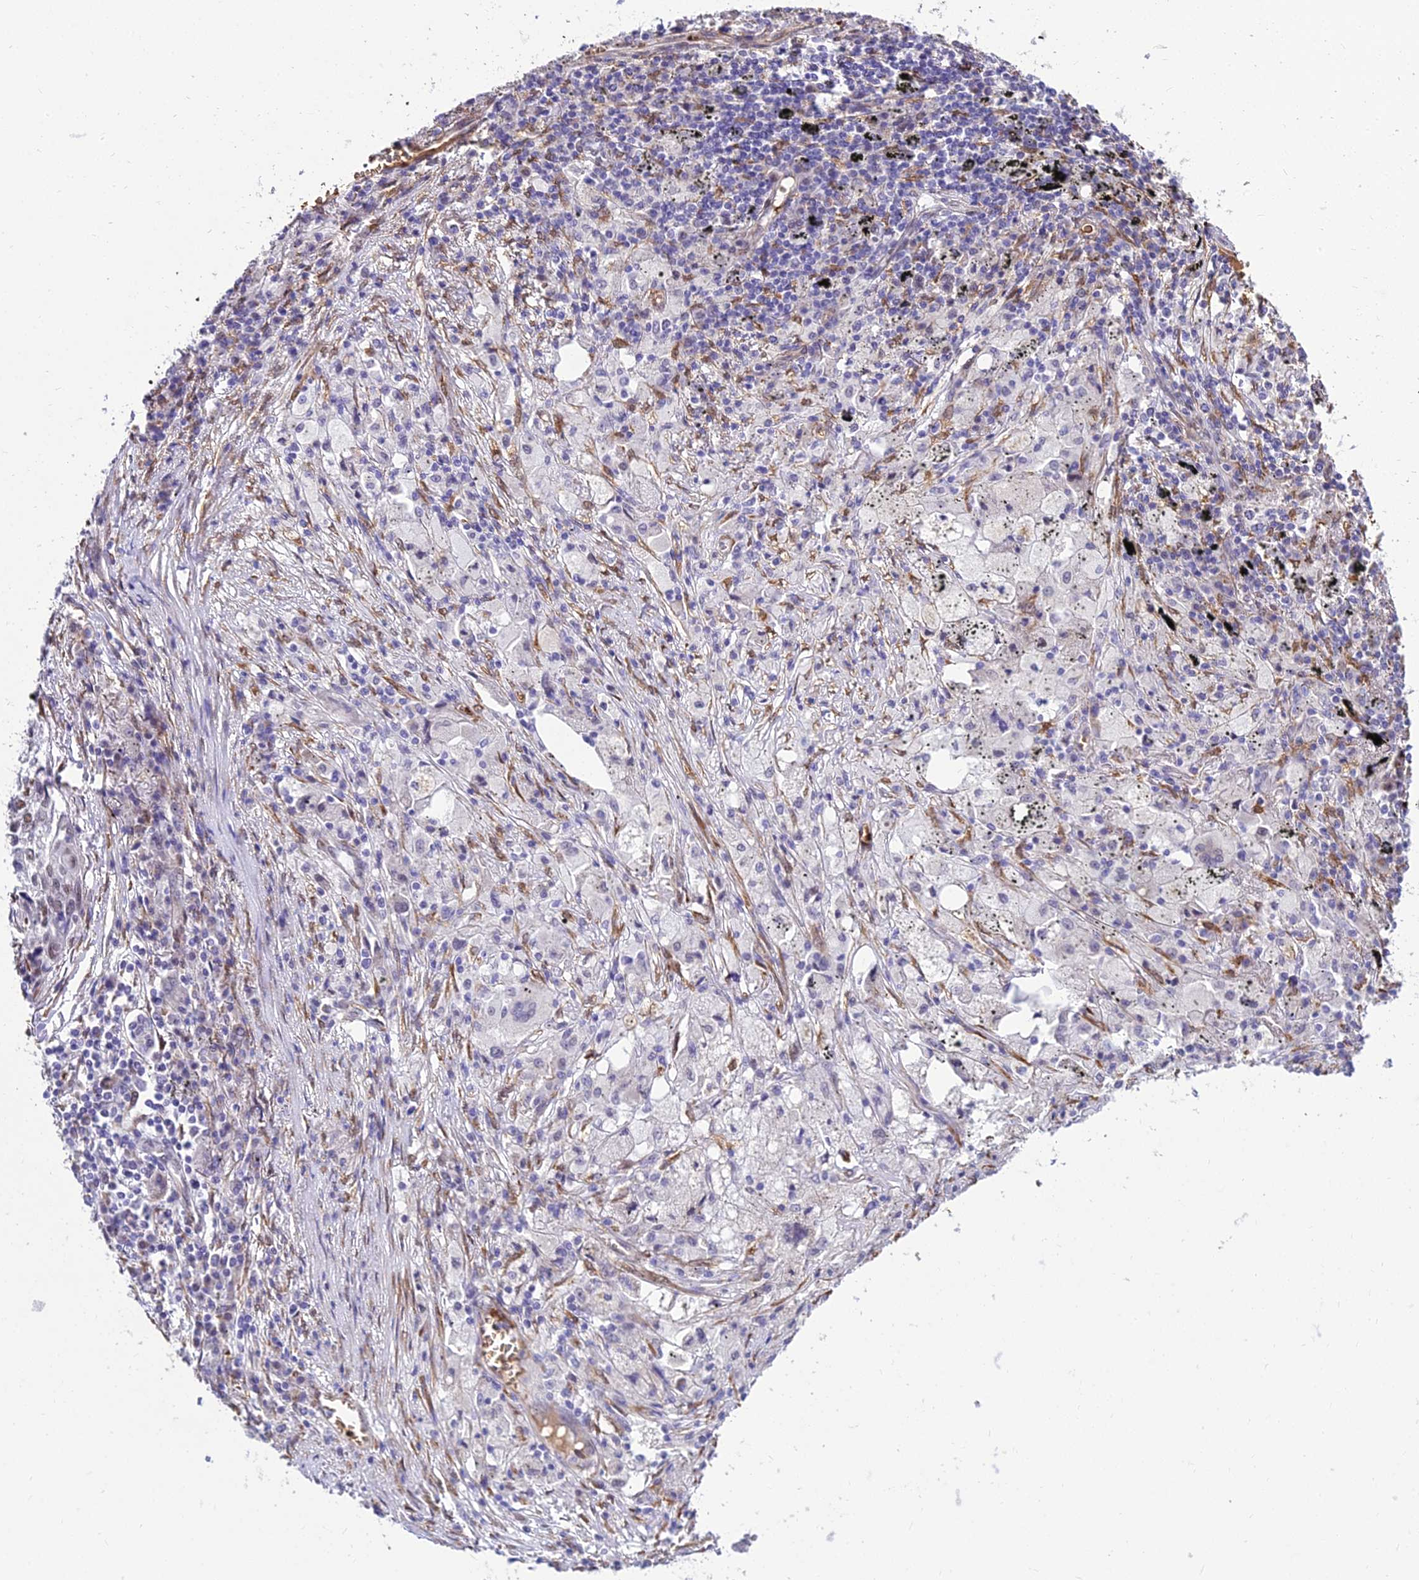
{"staining": {"intensity": "moderate", "quantity": "<25%", "location": "nuclear"}, "tissue": "lung cancer", "cell_type": "Tumor cells", "image_type": "cancer", "snomed": [{"axis": "morphology", "description": "Squamous cell carcinoma, NOS"}, {"axis": "topography", "description": "Lung"}], "caption": "Immunohistochemical staining of human lung squamous cell carcinoma reveals moderate nuclear protein positivity in approximately <25% of tumor cells.", "gene": "BCL9", "patient": {"sex": "female", "age": 63}}